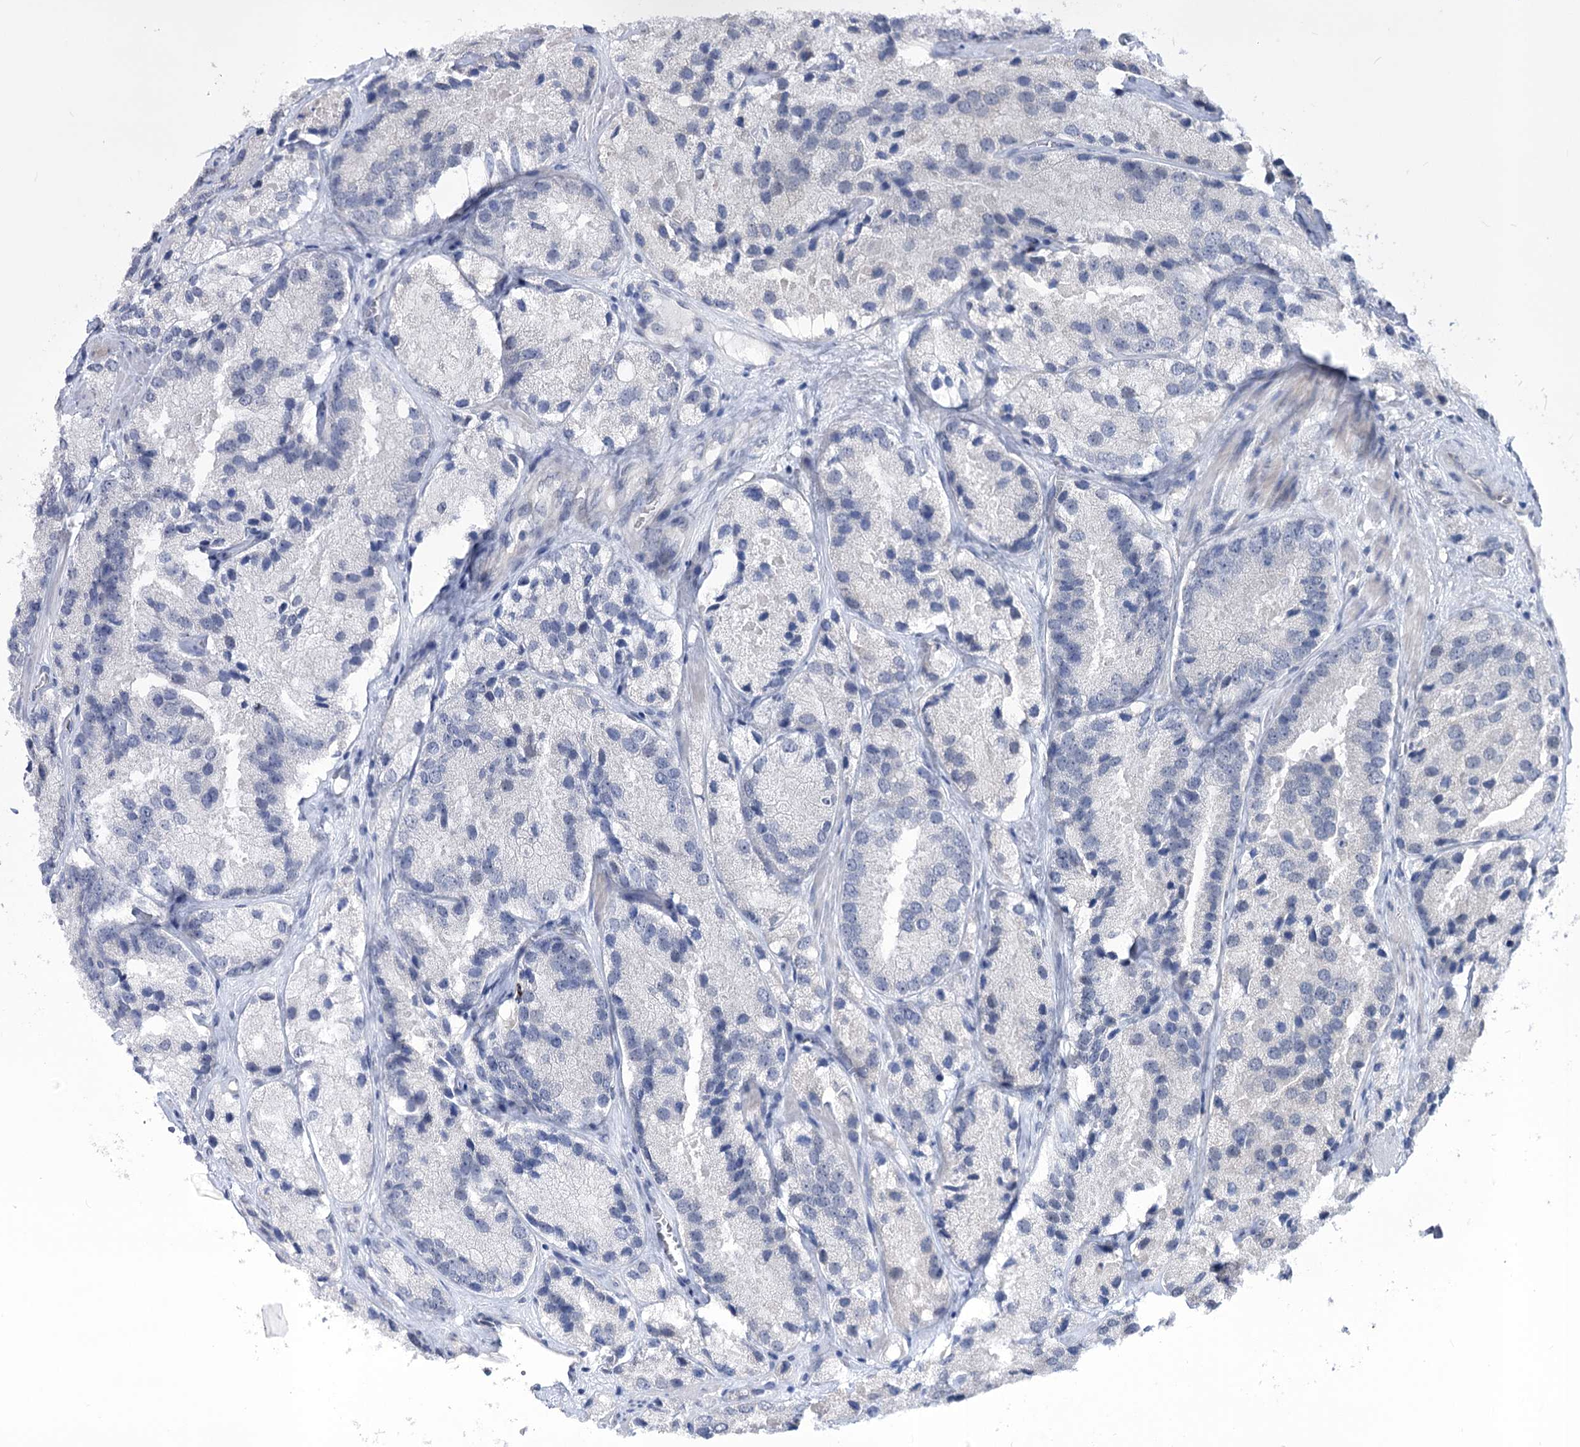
{"staining": {"intensity": "negative", "quantity": "none", "location": "none"}, "tissue": "prostate cancer", "cell_type": "Tumor cells", "image_type": "cancer", "snomed": [{"axis": "morphology", "description": "Adenocarcinoma, High grade"}, {"axis": "topography", "description": "Prostate"}], "caption": "Prostate adenocarcinoma (high-grade) was stained to show a protein in brown. There is no significant expression in tumor cells.", "gene": "ATP10B", "patient": {"sex": "male", "age": 66}}